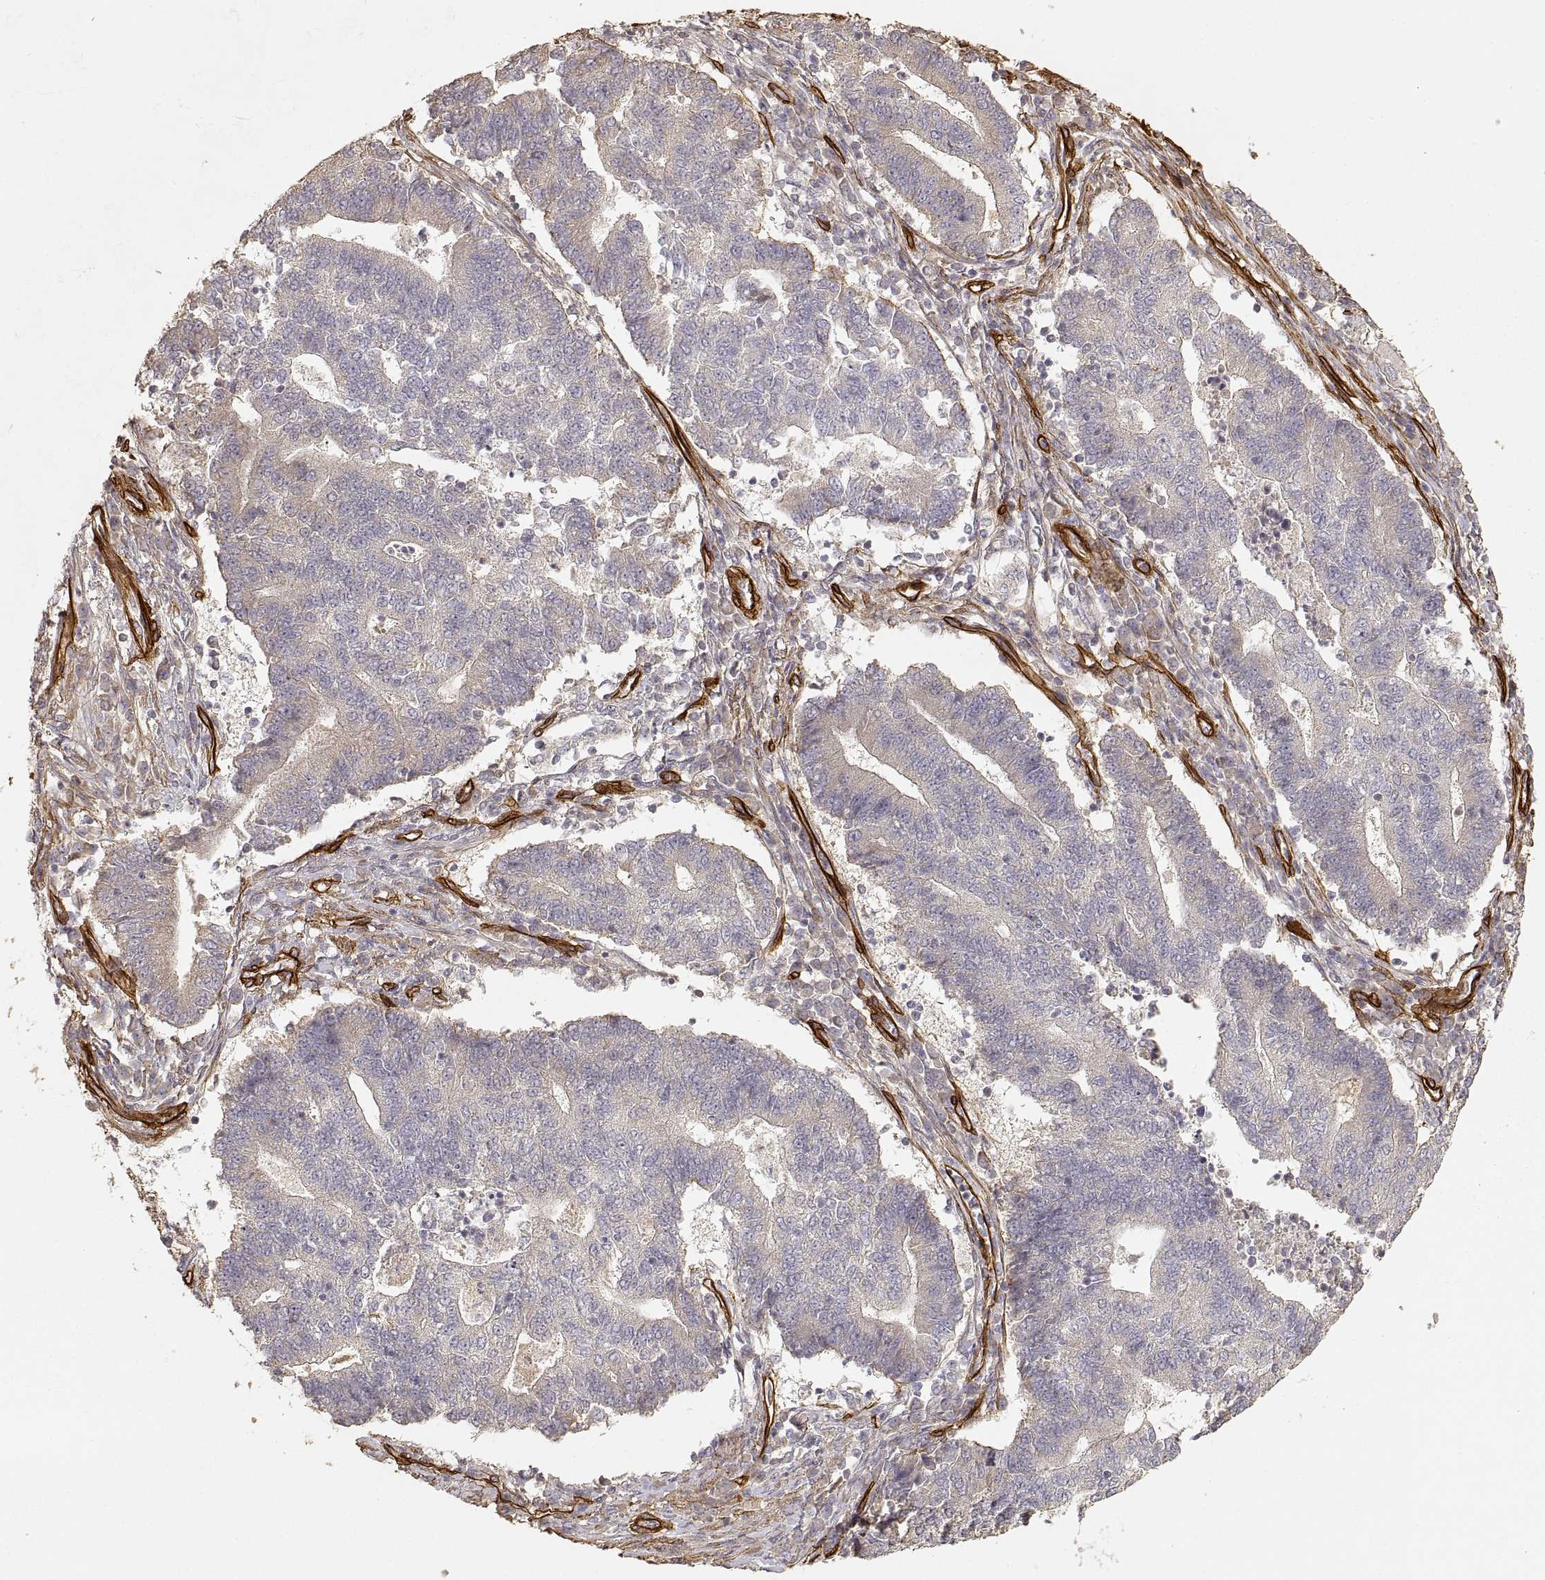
{"staining": {"intensity": "negative", "quantity": "none", "location": "none"}, "tissue": "endometrial cancer", "cell_type": "Tumor cells", "image_type": "cancer", "snomed": [{"axis": "morphology", "description": "Adenocarcinoma, NOS"}, {"axis": "topography", "description": "Uterus"}, {"axis": "topography", "description": "Endometrium"}], "caption": "IHC photomicrograph of endometrial adenocarcinoma stained for a protein (brown), which demonstrates no staining in tumor cells. (DAB IHC with hematoxylin counter stain).", "gene": "LAMA4", "patient": {"sex": "female", "age": 54}}